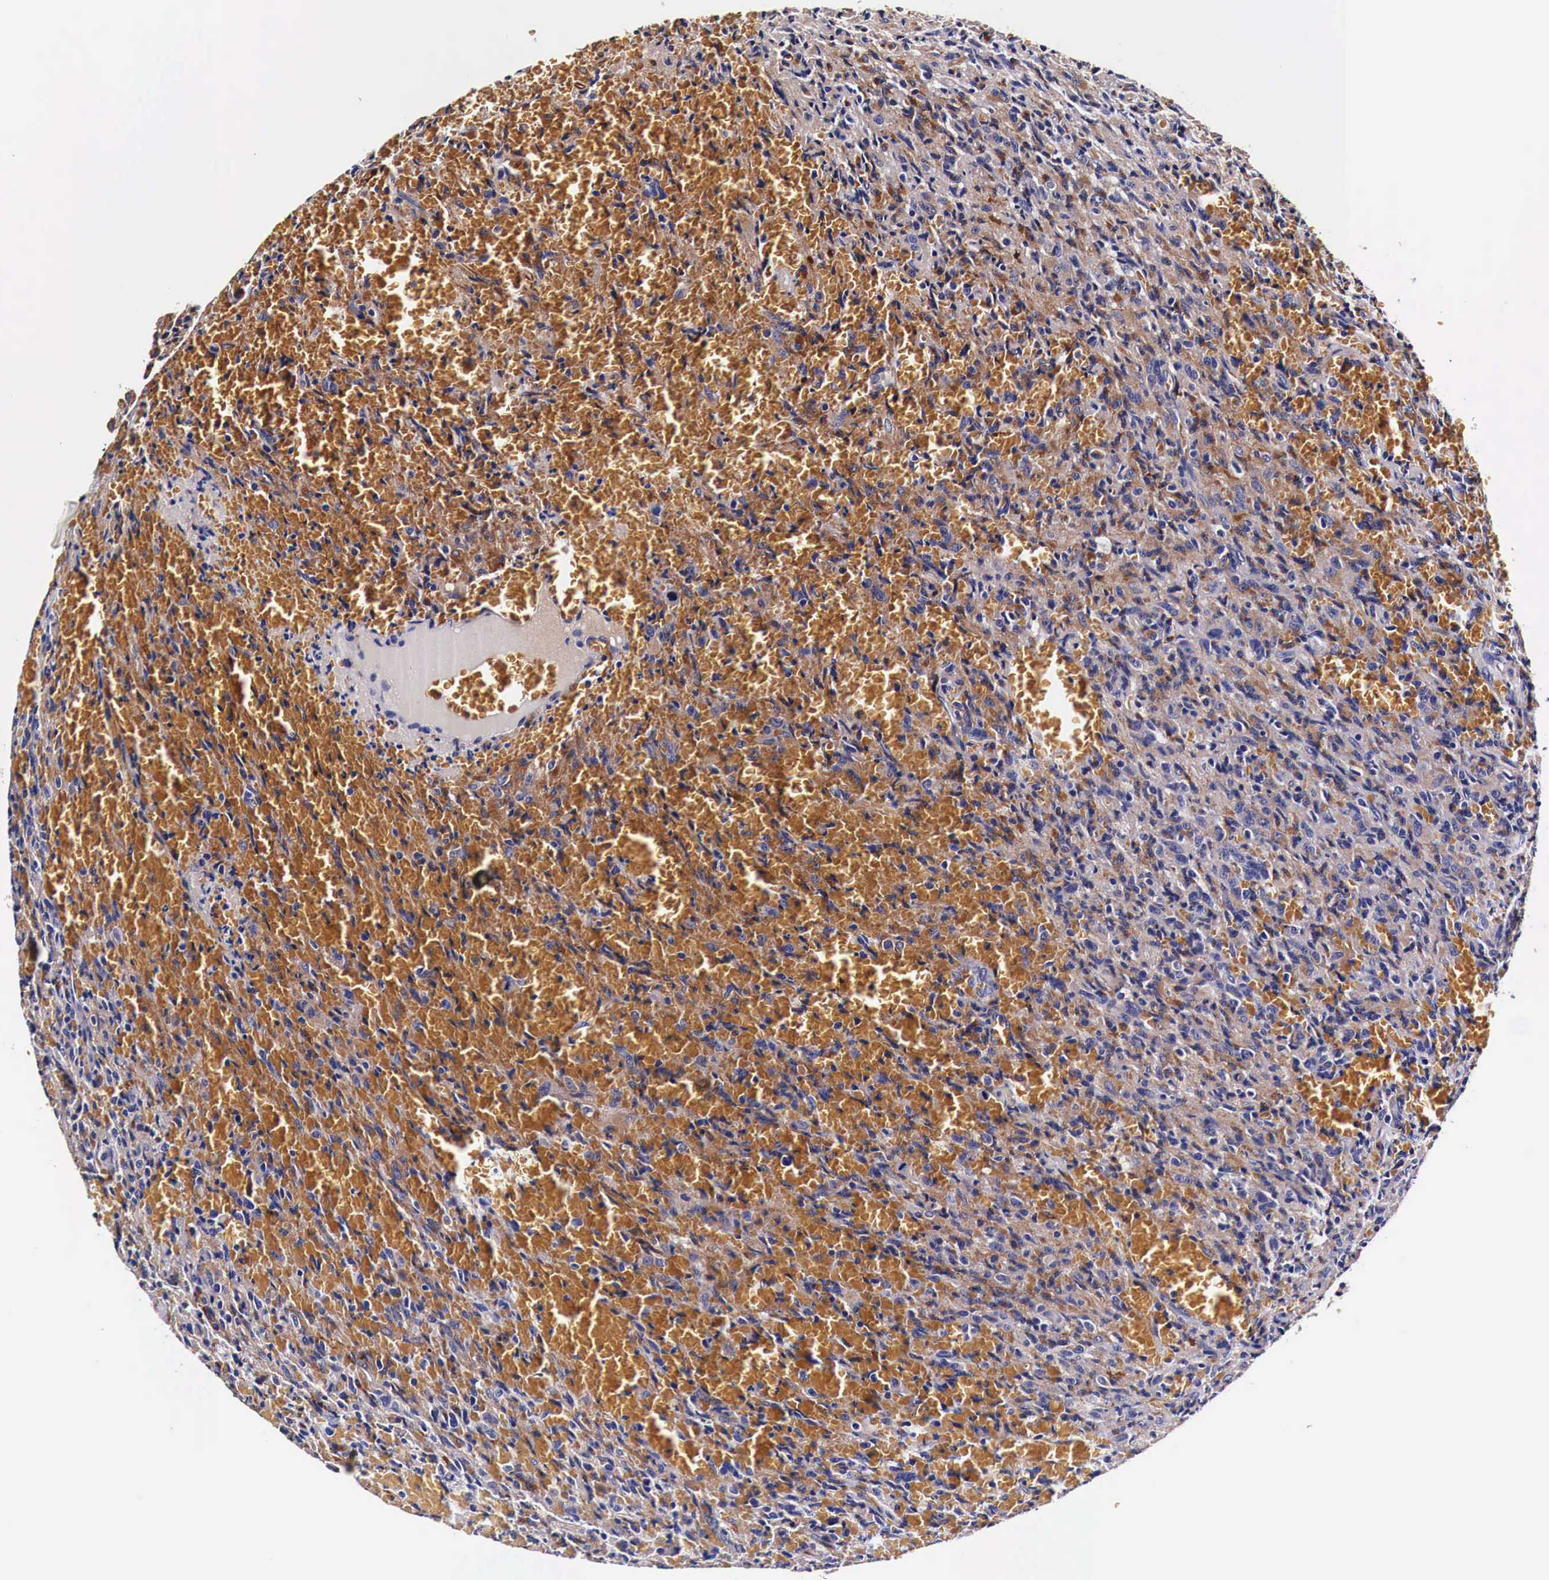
{"staining": {"intensity": "weak", "quantity": "25%-75%", "location": "cytoplasmic/membranous"}, "tissue": "glioma", "cell_type": "Tumor cells", "image_type": "cancer", "snomed": [{"axis": "morphology", "description": "Glioma, malignant, High grade"}, {"axis": "topography", "description": "Brain"}], "caption": "Immunohistochemical staining of human glioma displays low levels of weak cytoplasmic/membranous positivity in approximately 25%-75% of tumor cells.", "gene": "HSPB1", "patient": {"sex": "male", "age": 56}}